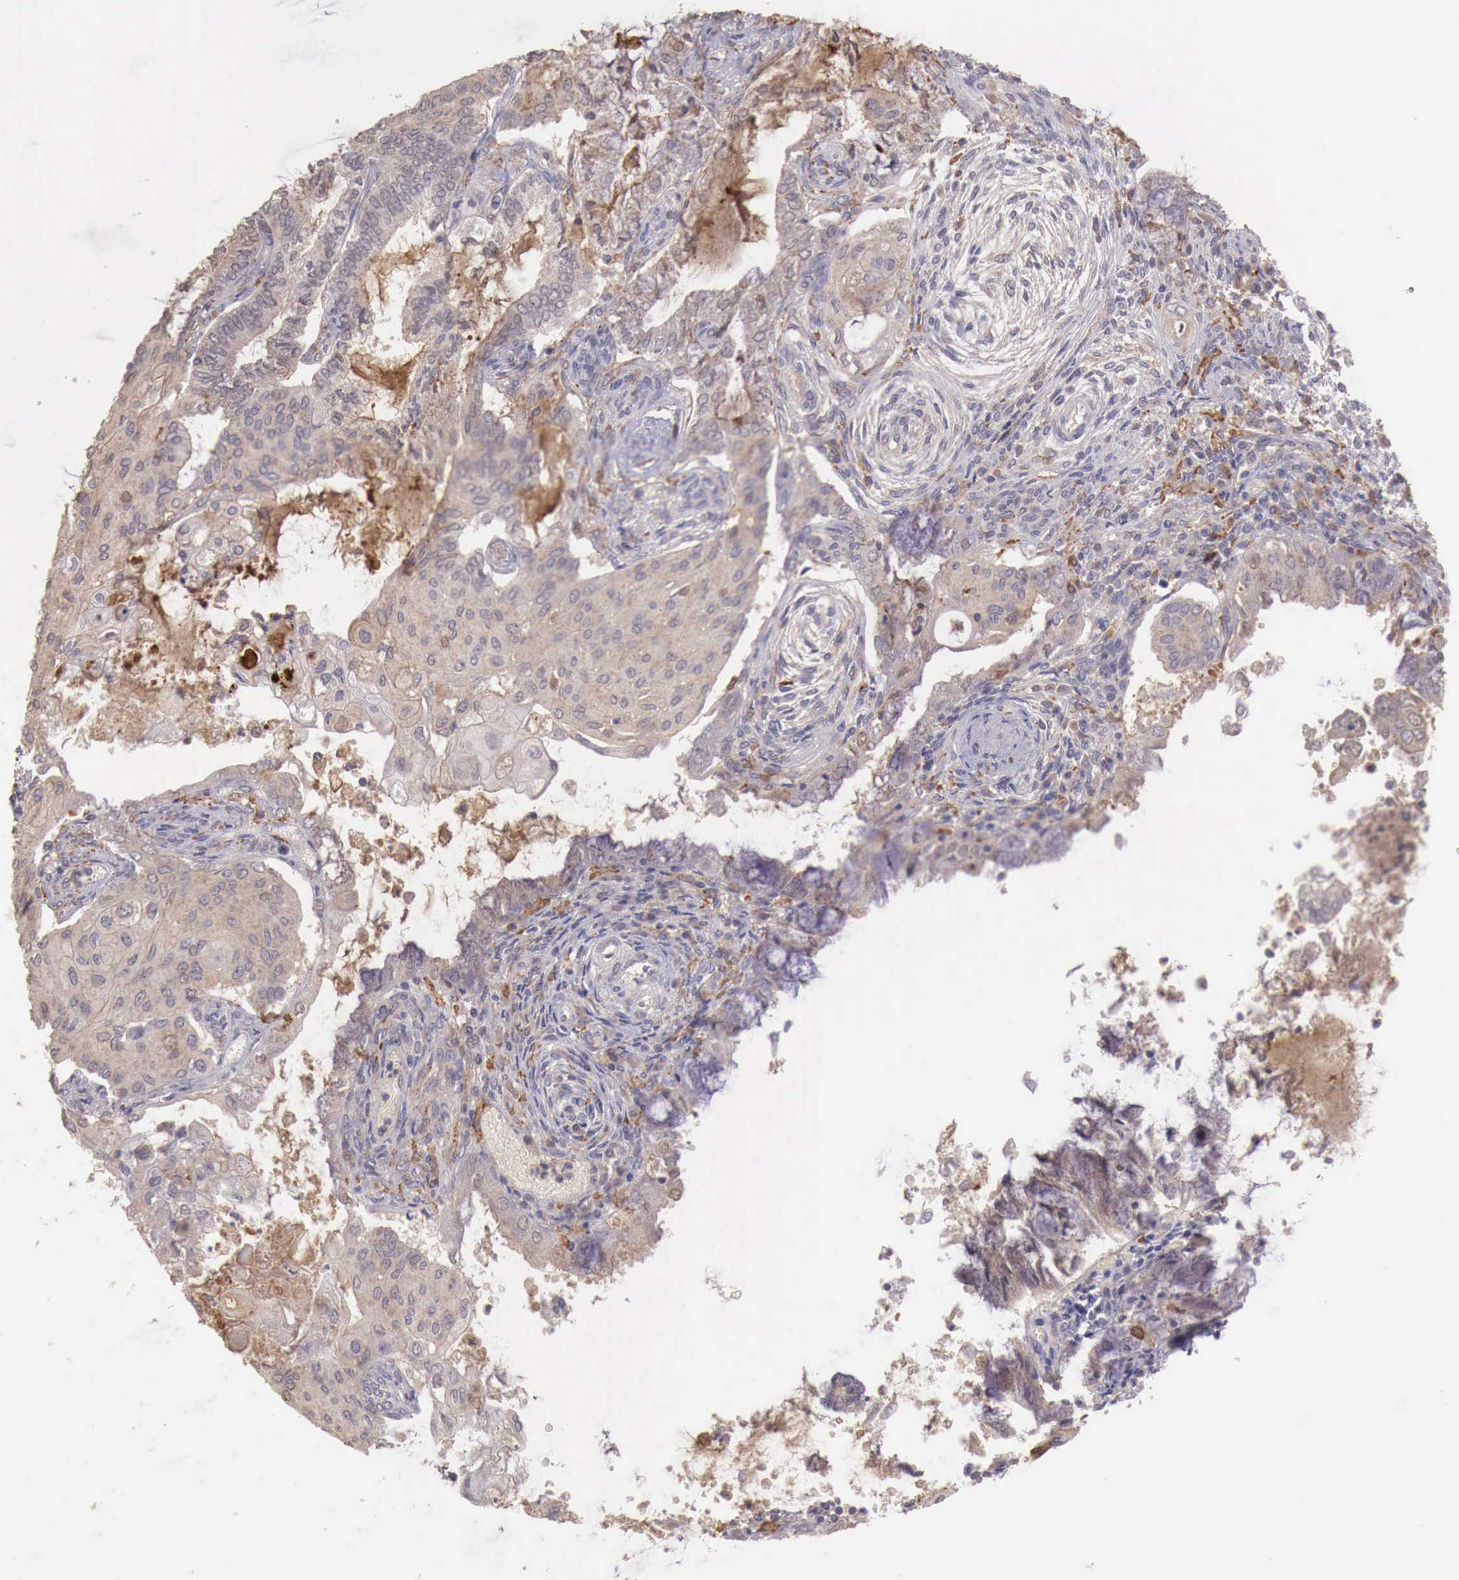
{"staining": {"intensity": "weak", "quantity": ">75%", "location": "cytoplasmic/membranous"}, "tissue": "endometrial cancer", "cell_type": "Tumor cells", "image_type": "cancer", "snomed": [{"axis": "morphology", "description": "Adenocarcinoma, NOS"}, {"axis": "topography", "description": "Endometrium"}], "caption": "This is a photomicrograph of immunohistochemistry (IHC) staining of endometrial cancer, which shows weak staining in the cytoplasmic/membranous of tumor cells.", "gene": "CHRDL1", "patient": {"sex": "female", "age": 79}}